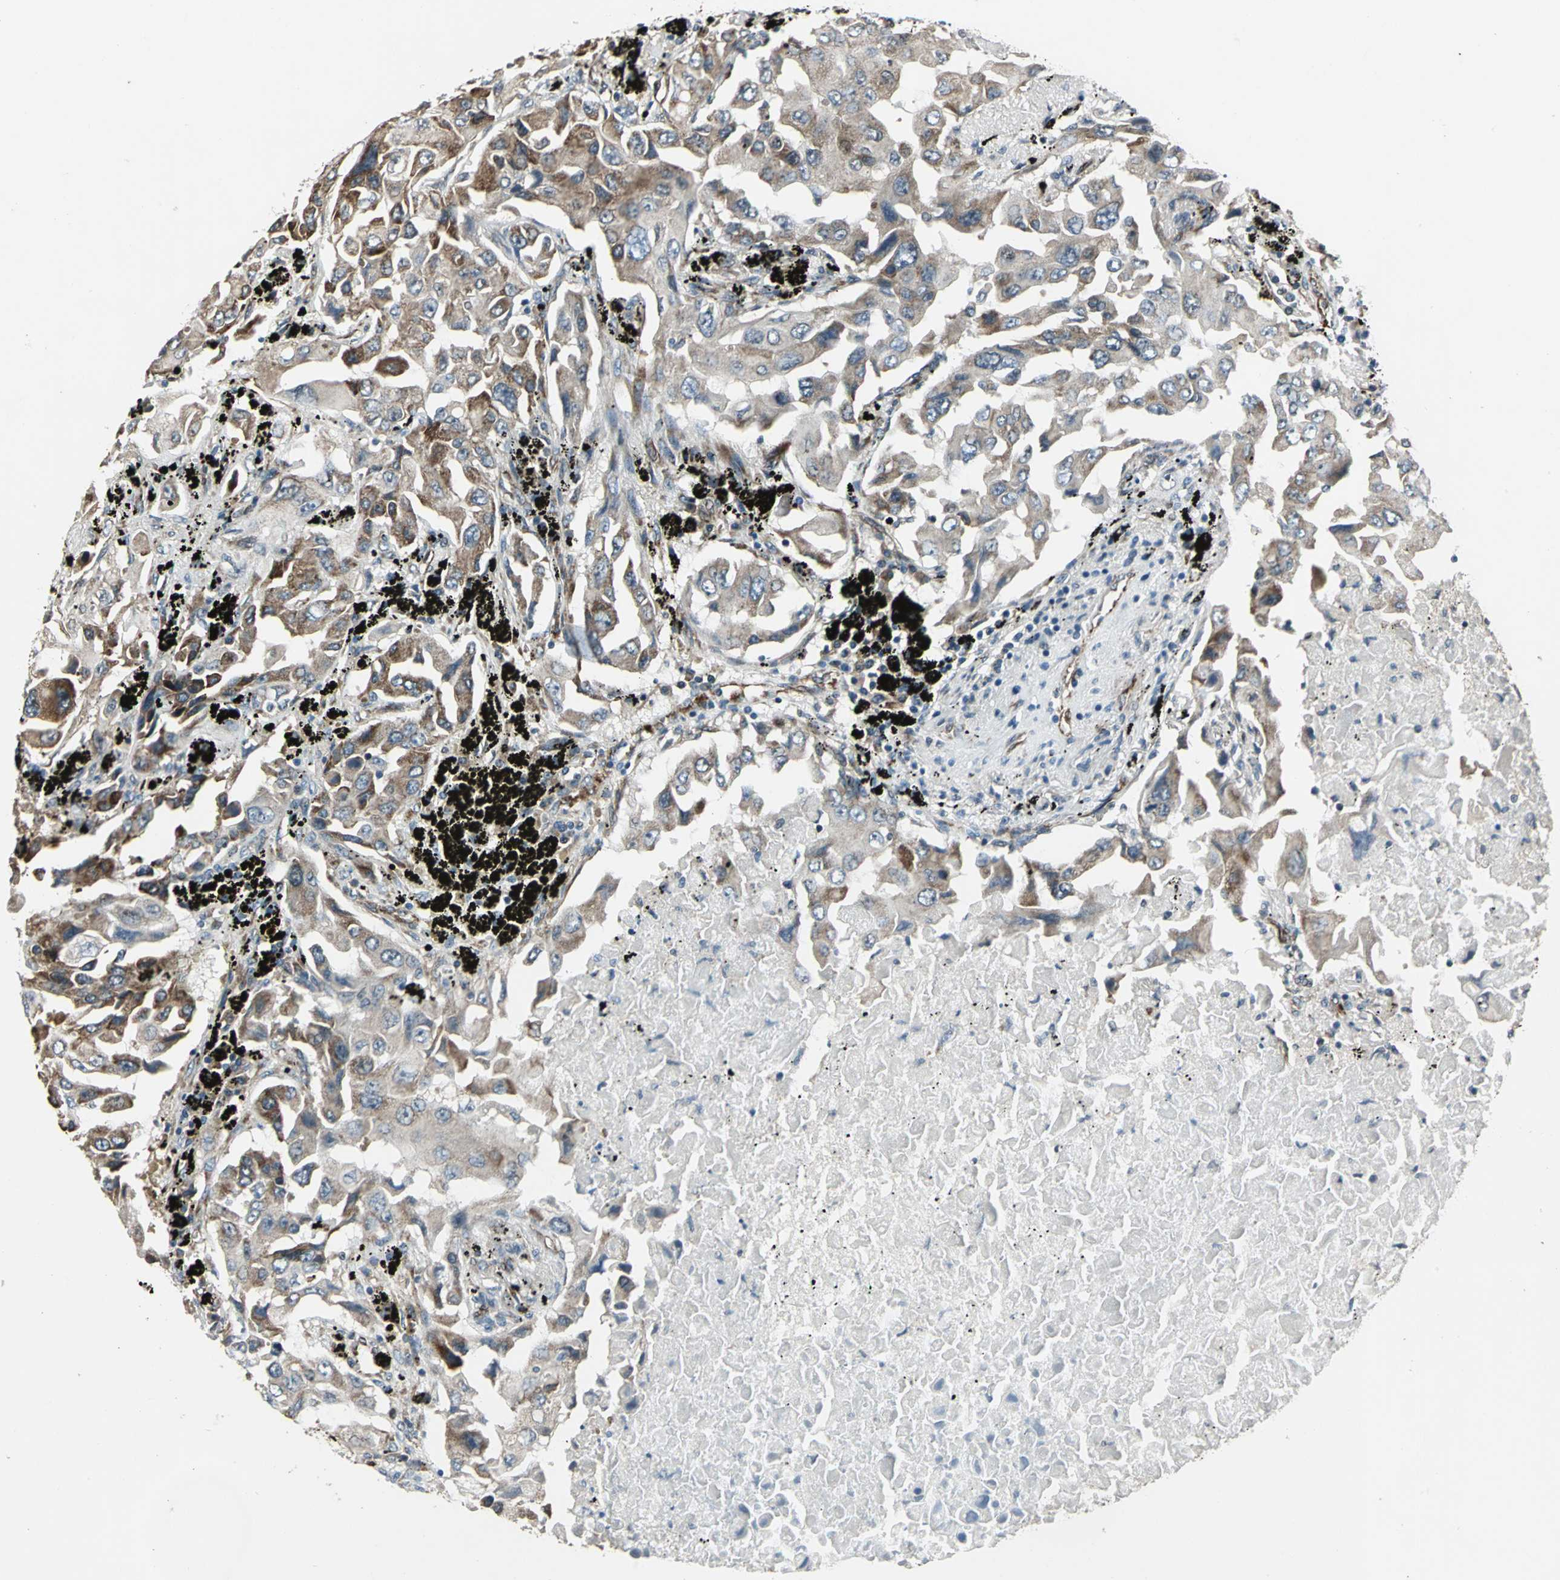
{"staining": {"intensity": "moderate", "quantity": ">75%", "location": "cytoplasmic/membranous"}, "tissue": "lung cancer", "cell_type": "Tumor cells", "image_type": "cancer", "snomed": [{"axis": "morphology", "description": "Adenocarcinoma, NOS"}, {"axis": "topography", "description": "Lung"}], "caption": "Immunohistochemistry (IHC) staining of lung adenocarcinoma, which demonstrates medium levels of moderate cytoplasmic/membranous staining in approximately >75% of tumor cells indicating moderate cytoplasmic/membranous protein expression. The staining was performed using DAB (brown) for protein detection and nuclei were counterstained in hematoxylin (blue).", "gene": "EXD2", "patient": {"sex": "female", "age": 65}}